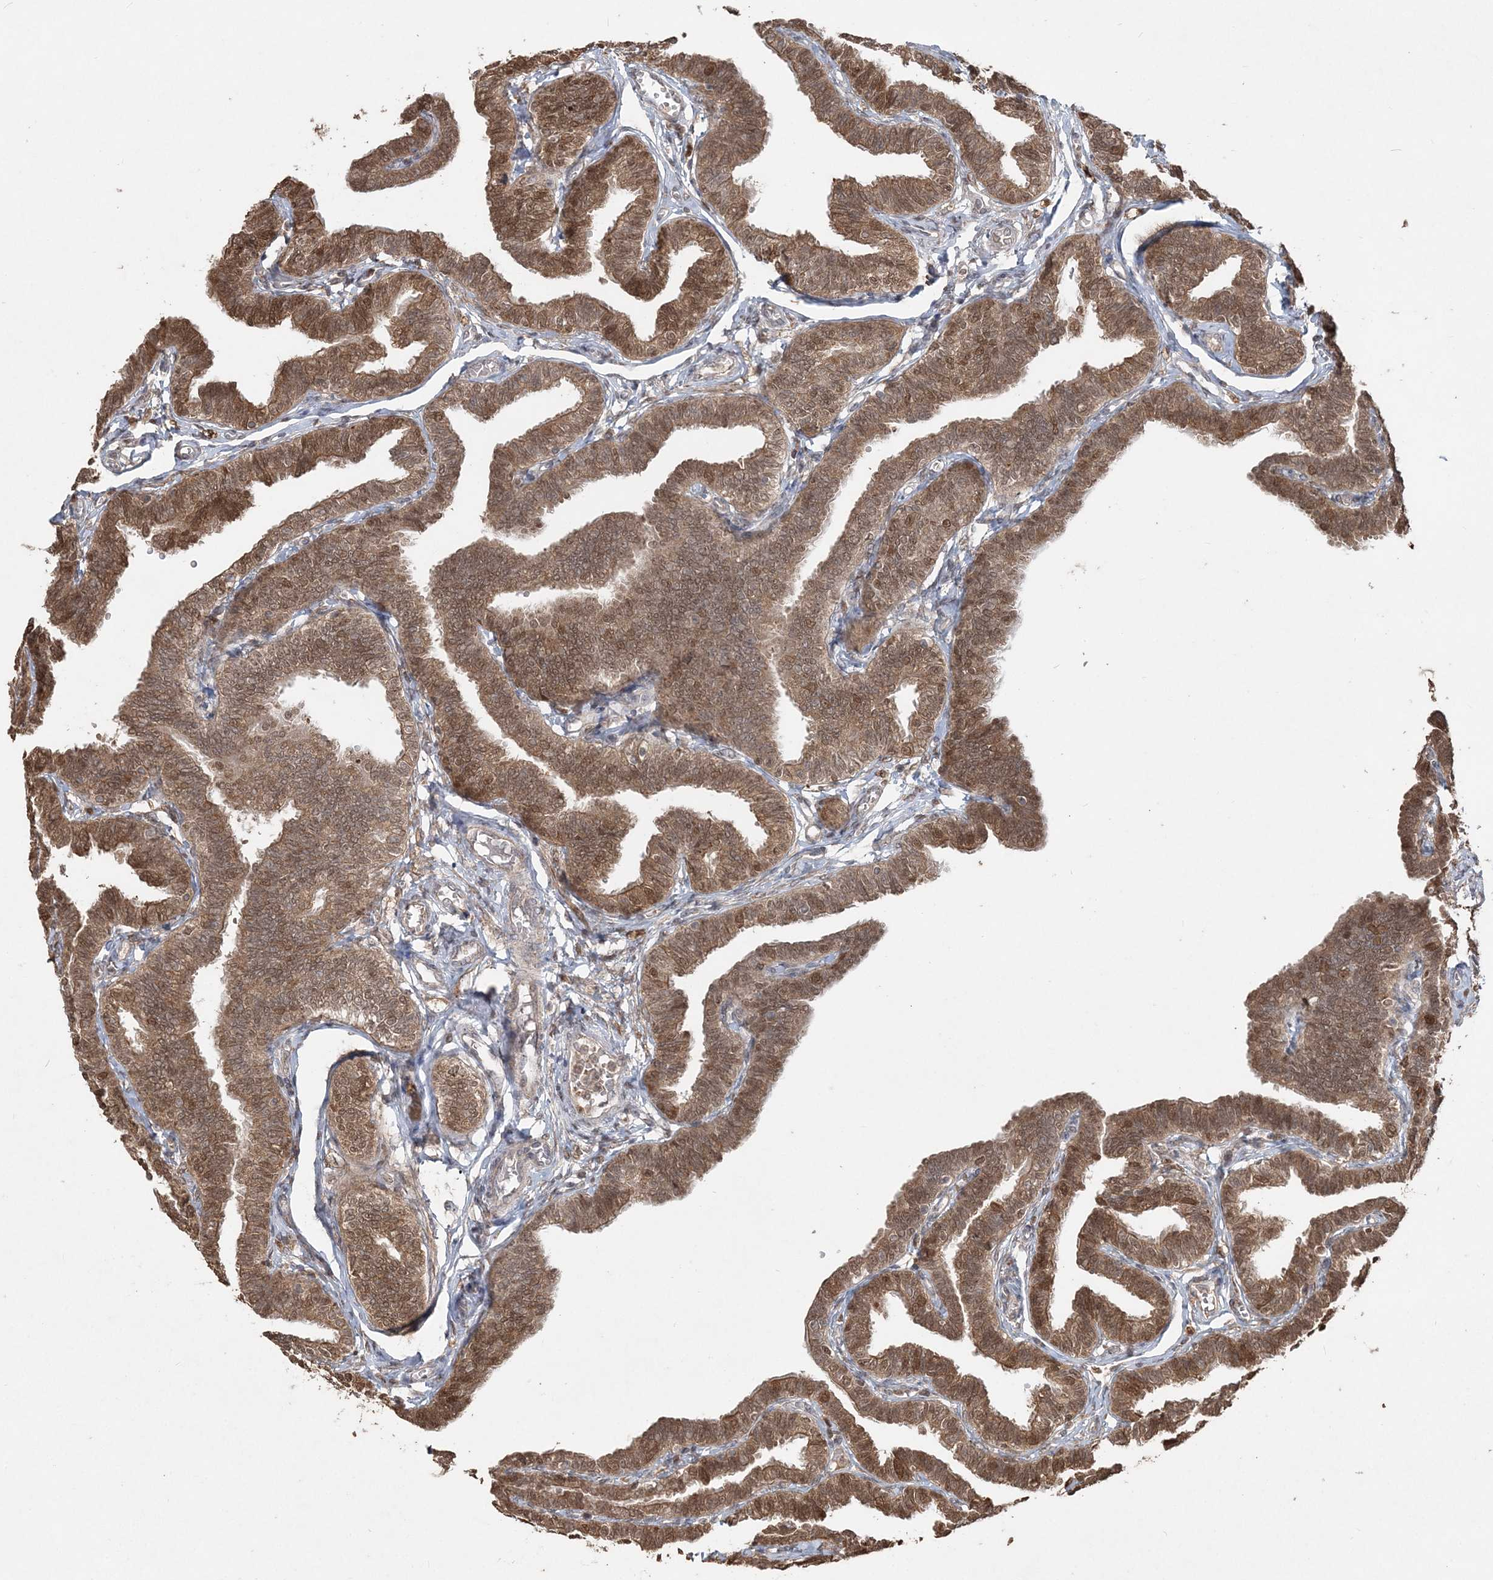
{"staining": {"intensity": "moderate", "quantity": ">75%", "location": "cytoplasmic/membranous,nuclear"}, "tissue": "fallopian tube", "cell_type": "Glandular cells", "image_type": "normal", "snomed": [{"axis": "morphology", "description": "Normal tissue, NOS"}, {"axis": "topography", "description": "Fallopian tube"}, {"axis": "topography", "description": "Ovary"}], "caption": "Immunohistochemical staining of benign human fallopian tube displays moderate cytoplasmic/membranous,nuclear protein expression in about >75% of glandular cells.", "gene": "SLU7", "patient": {"sex": "female", "age": 23}}